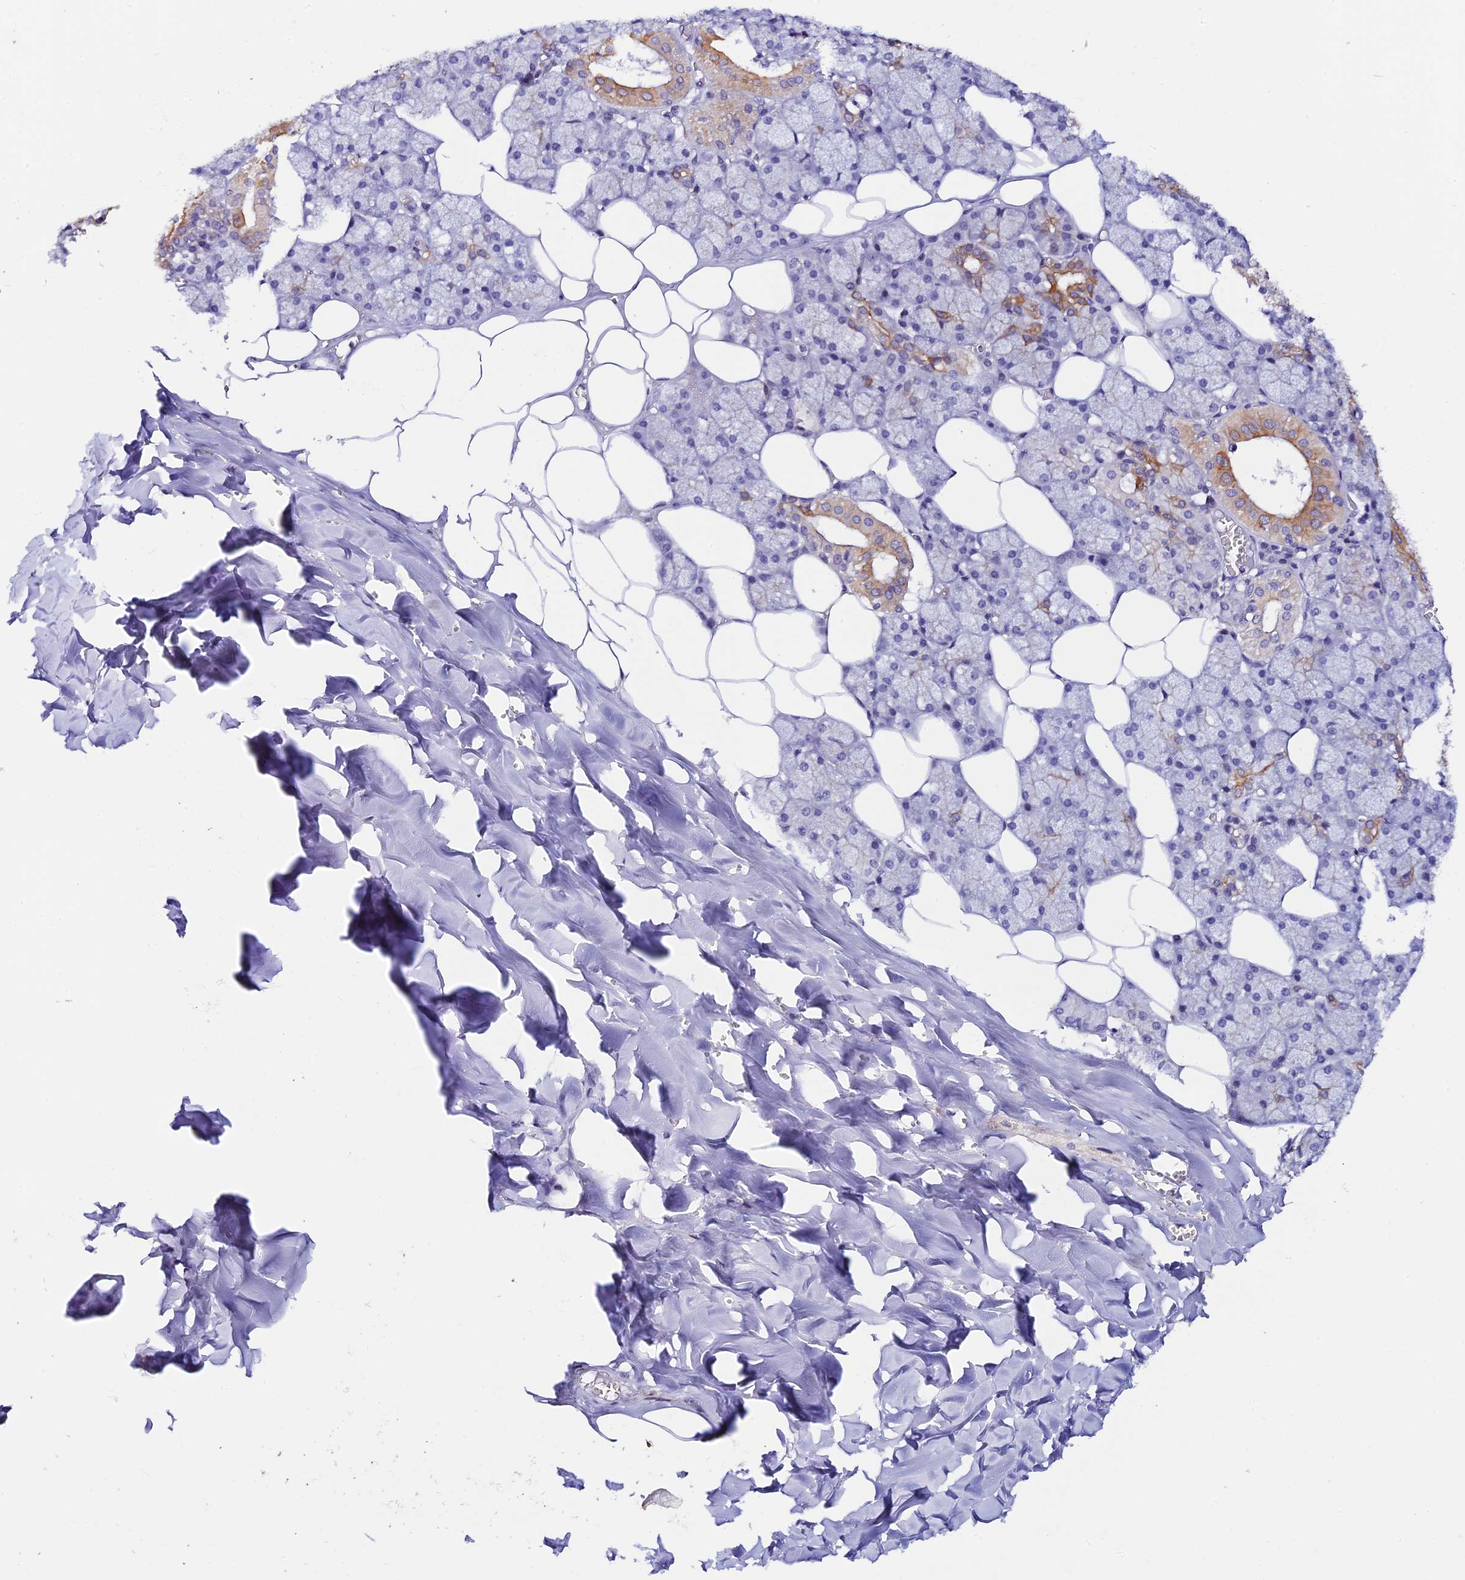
{"staining": {"intensity": "moderate", "quantity": "25%-75%", "location": "cytoplasmic/membranous"}, "tissue": "salivary gland", "cell_type": "Glandular cells", "image_type": "normal", "snomed": [{"axis": "morphology", "description": "Normal tissue, NOS"}, {"axis": "topography", "description": "Salivary gland"}], "caption": "Salivary gland was stained to show a protein in brown. There is medium levels of moderate cytoplasmic/membranous positivity in approximately 25%-75% of glandular cells. The staining was performed using DAB (3,3'-diaminobenzidine), with brown indicating positive protein expression. Nuclei are stained blue with hematoxylin.", "gene": "RASGEF1B", "patient": {"sex": "male", "age": 62}}